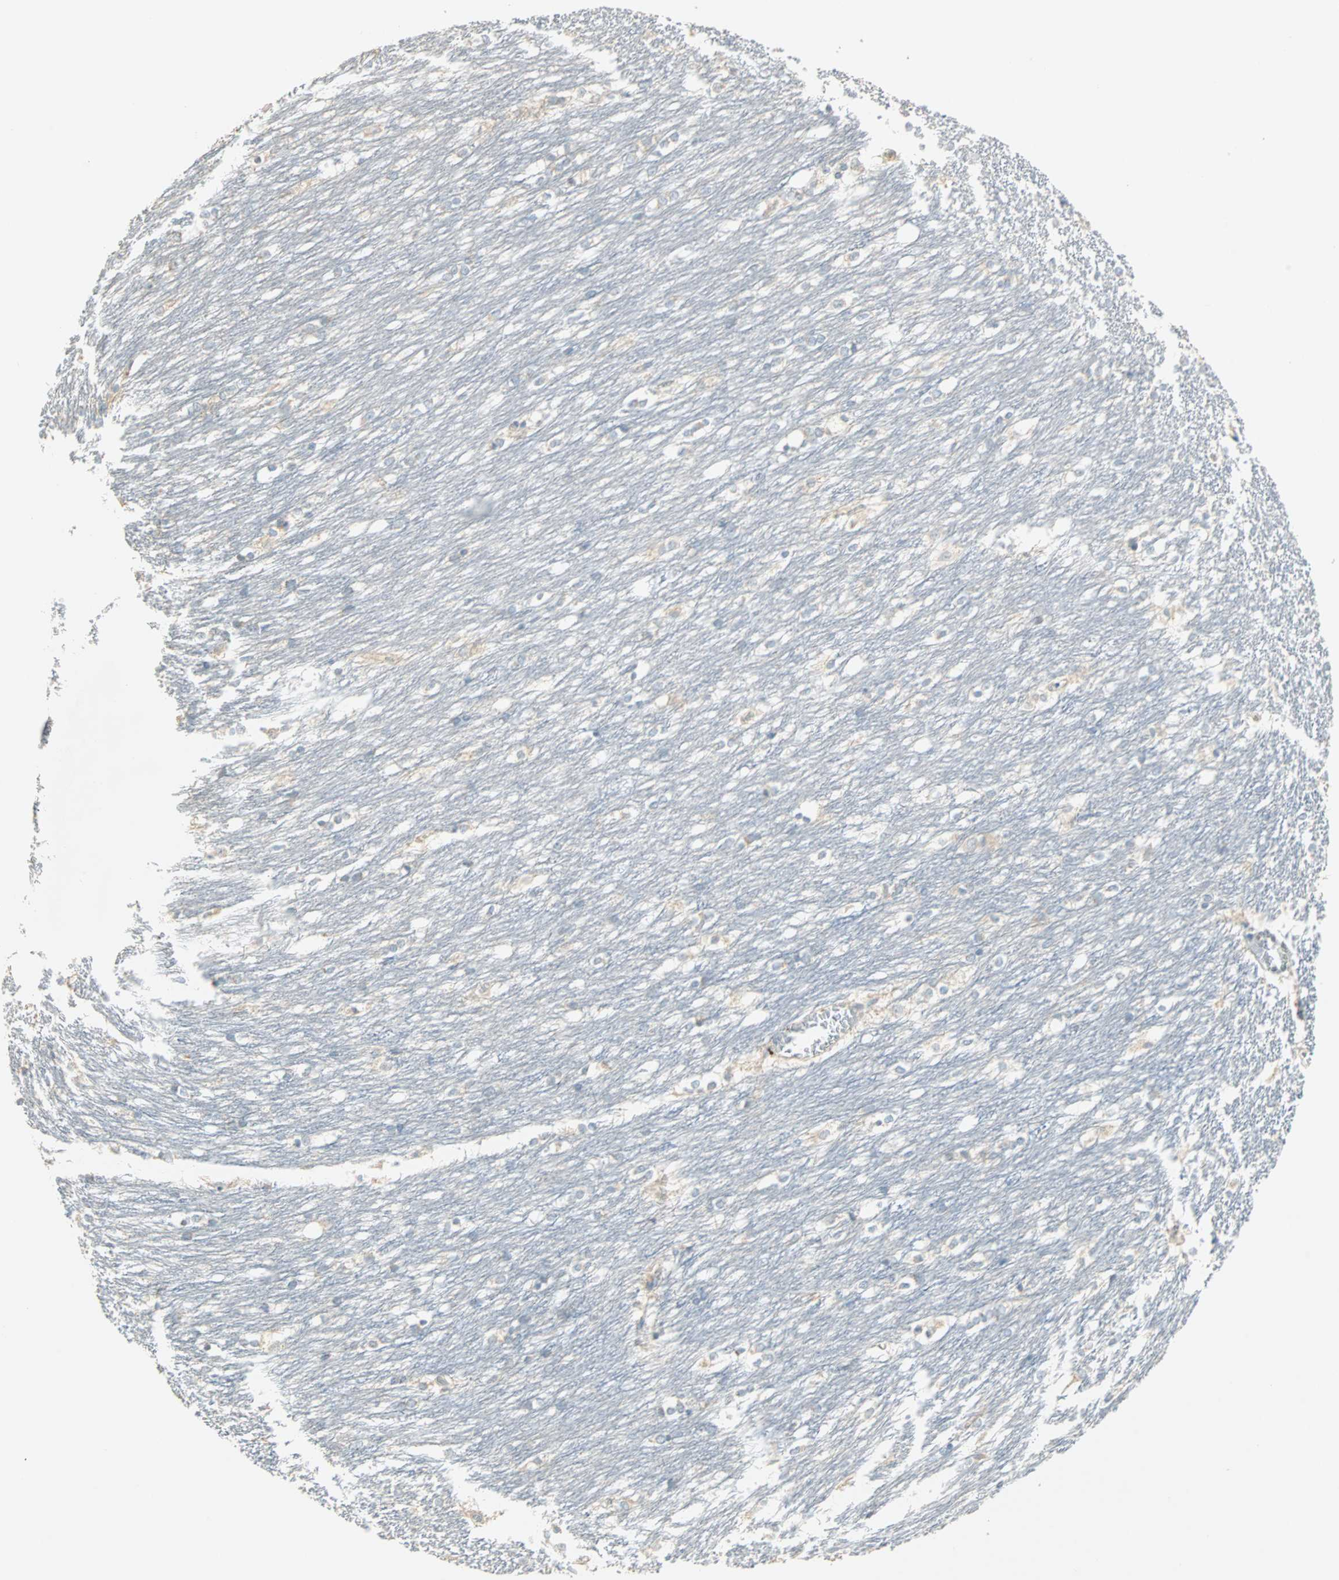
{"staining": {"intensity": "weak", "quantity": "<25%", "location": "cytoplasmic/membranous"}, "tissue": "caudate", "cell_type": "Glial cells", "image_type": "normal", "snomed": [{"axis": "morphology", "description": "Normal tissue, NOS"}, {"axis": "topography", "description": "Lateral ventricle wall"}], "caption": "There is no significant staining in glial cells of caudate. (Stains: DAB IHC with hematoxylin counter stain, Microscopy: brightfield microscopy at high magnification).", "gene": "RAD18", "patient": {"sex": "female", "age": 19}}